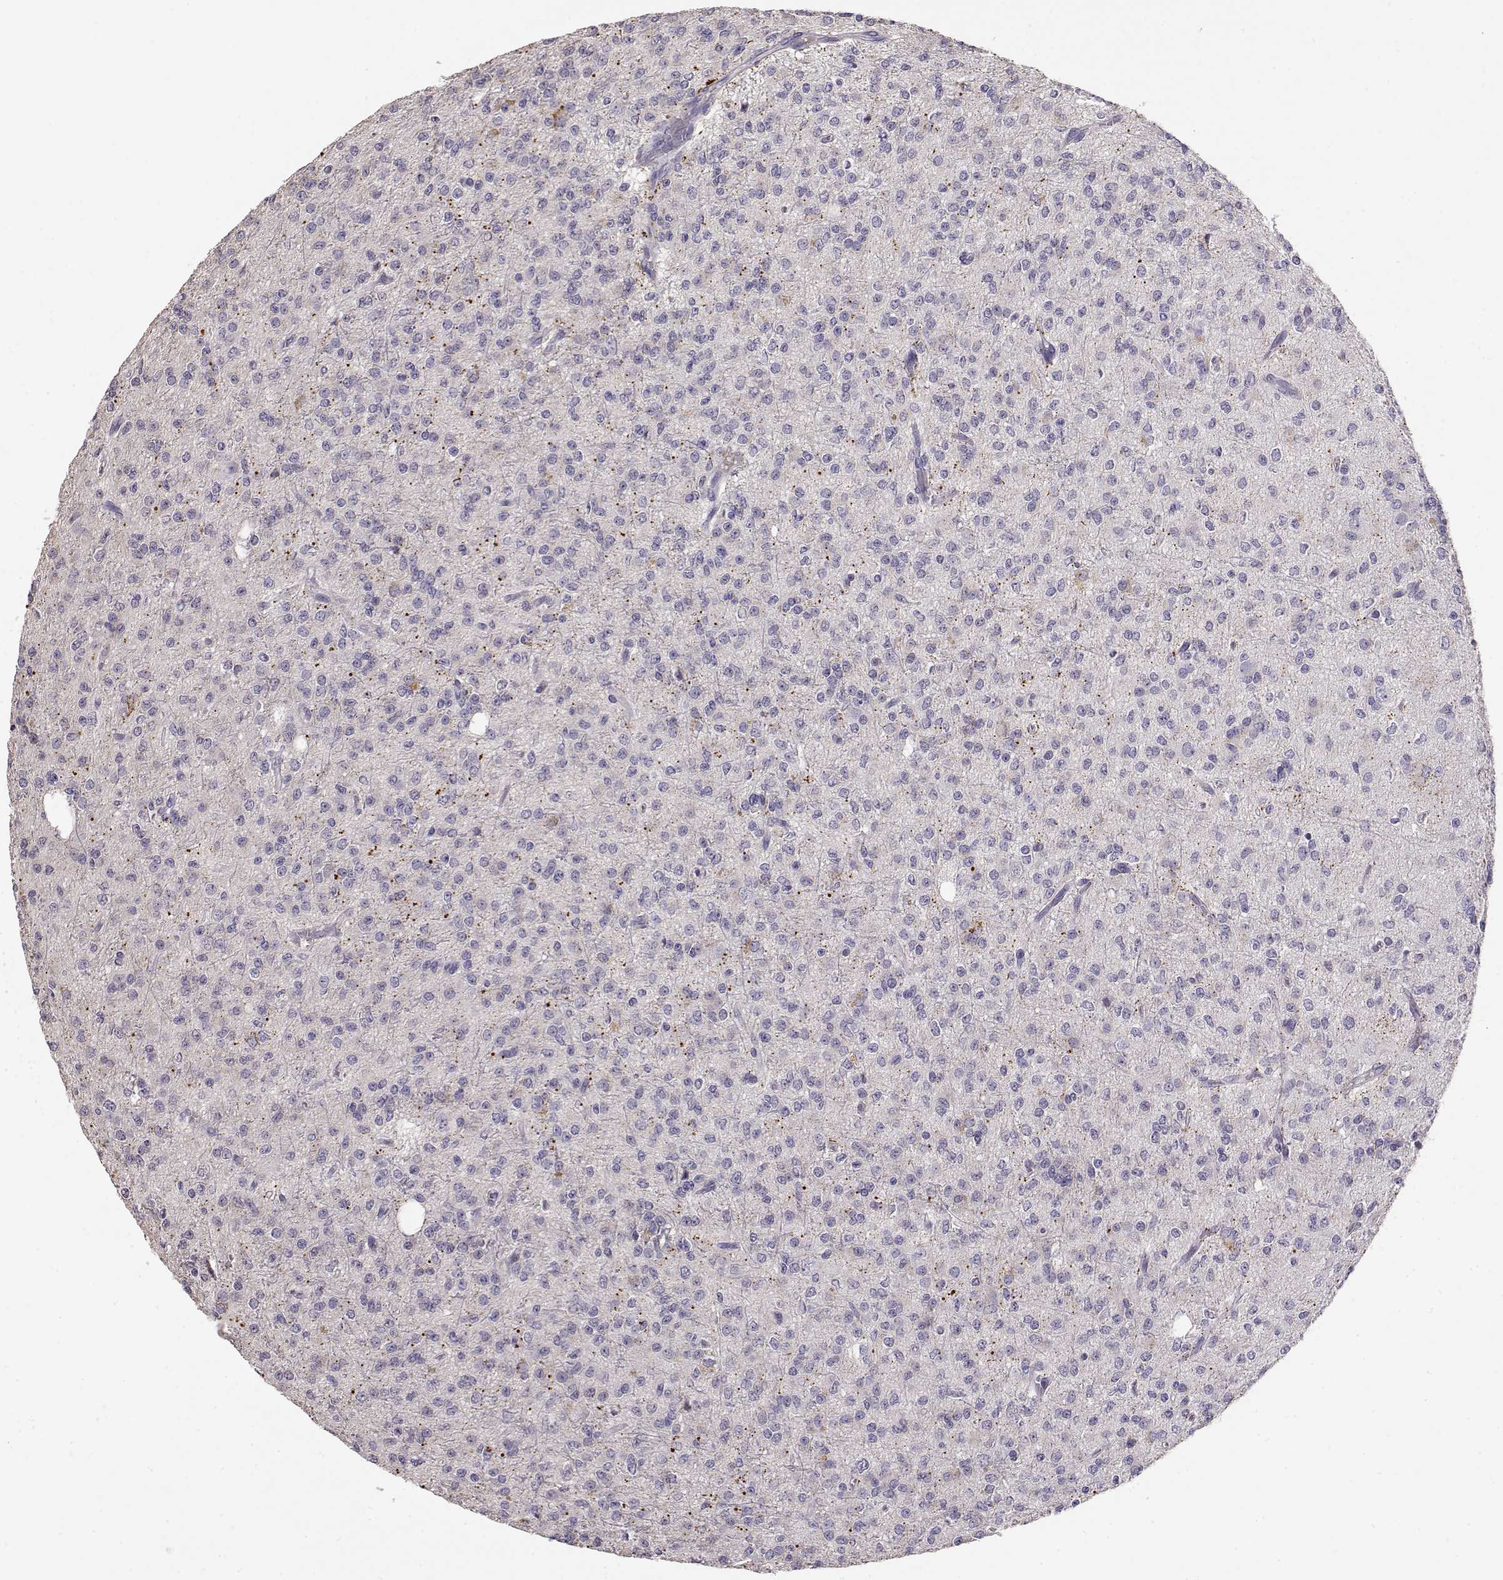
{"staining": {"intensity": "negative", "quantity": "none", "location": "none"}, "tissue": "glioma", "cell_type": "Tumor cells", "image_type": "cancer", "snomed": [{"axis": "morphology", "description": "Glioma, malignant, Low grade"}, {"axis": "topography", "description": "Brain"}], "caption": "Immunohistochemical staining of glioma demonstrates no significant positivity in tumor cells.", "gene": "TACR1", "patient": {"sex": "male", "age": 27}}